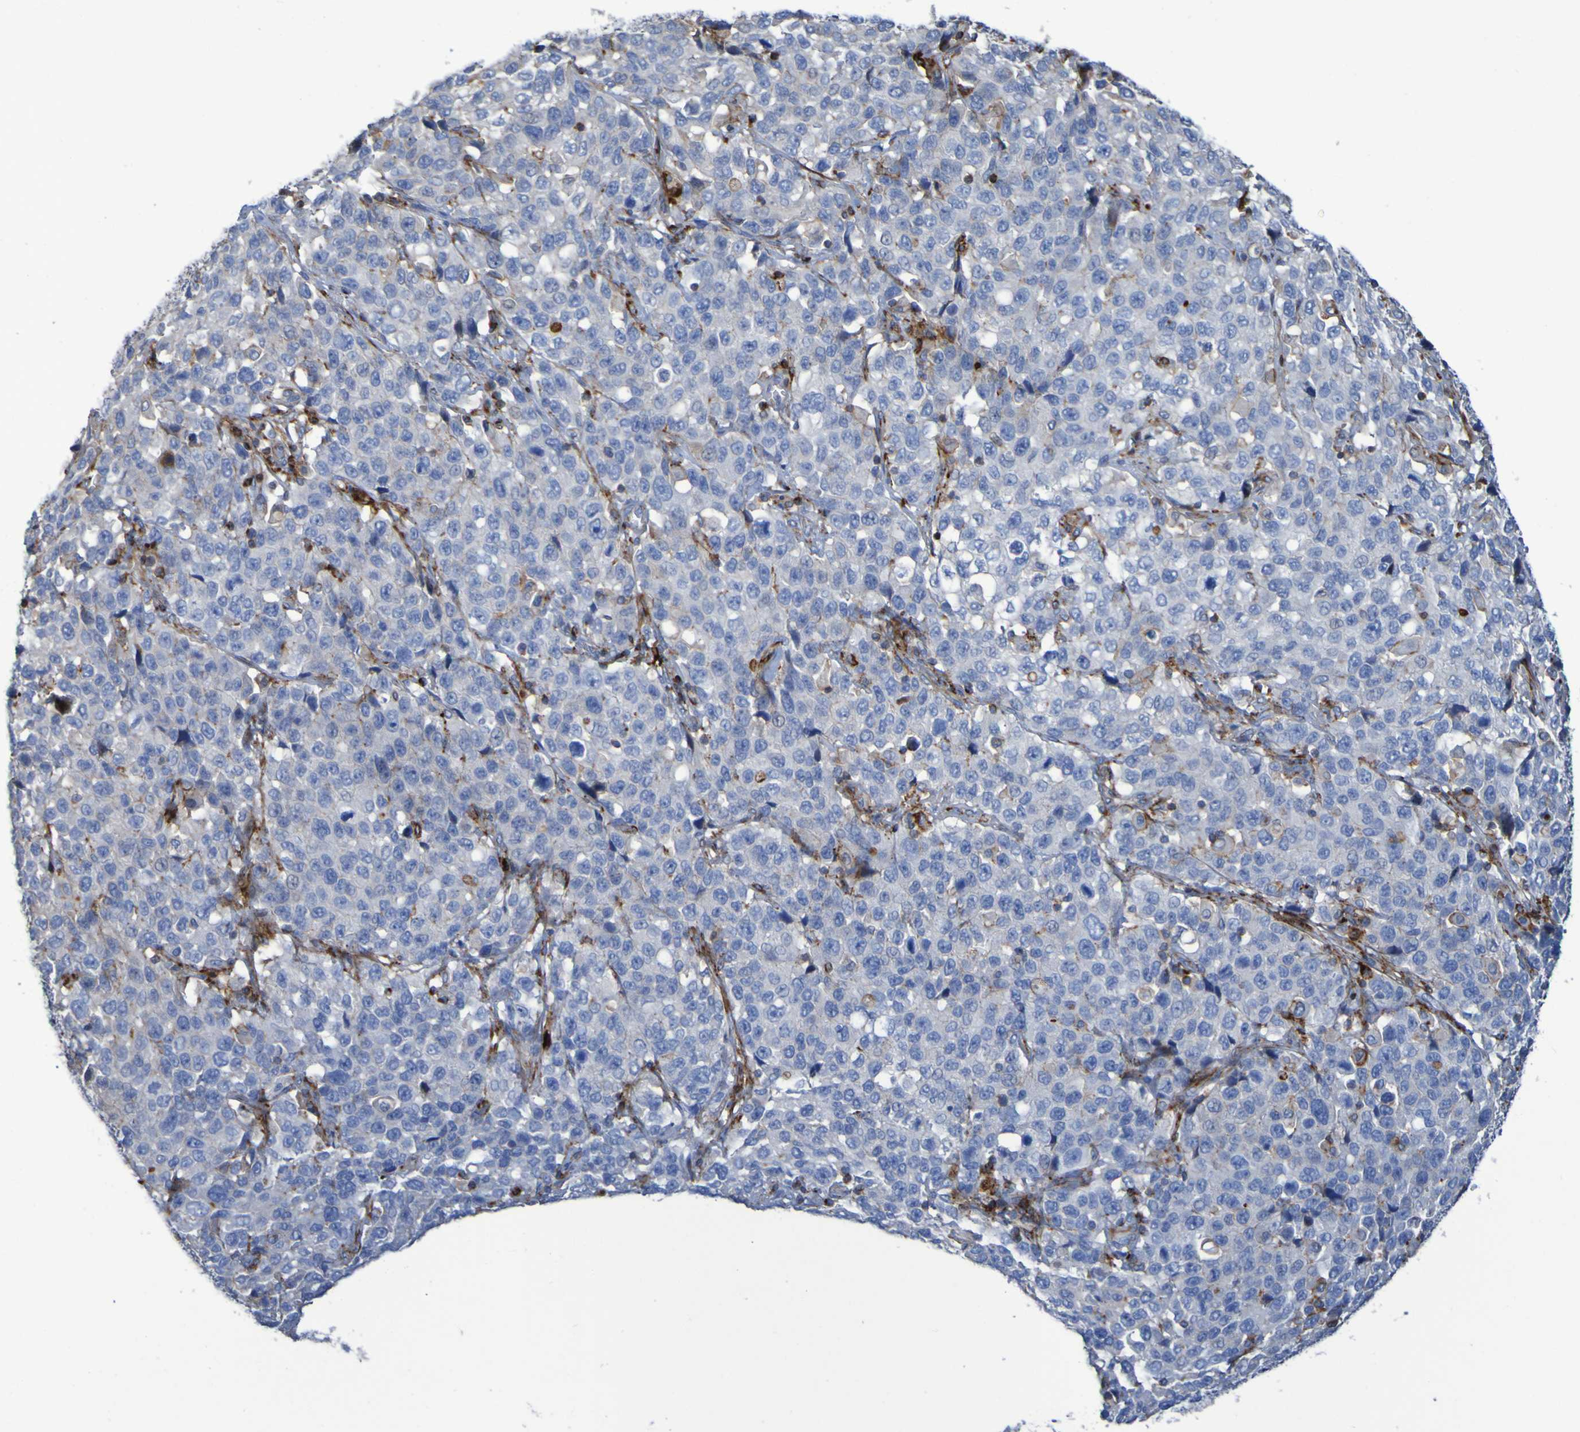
{"staining": {"intensity": "negative", "quantity": "none", "location": "none"}, "tissue": "stomach cancer", "cell_type": "Tumor cells", "image_type": "cancer", "snomed": [{"axis": "morphology", "description": "Normal tissue, NOS"}, {"axis": "morphology", "description": "Adenocarcinoma, NOS"}, {"axis": "topography", "description": "Stomach"}], "caption": "Human stomach adenocarcinoma stained for a protein using immunohistochemistry (IHC) shows no staining in tumor cells.", "gene": "RNF182", "patient": {"sex": "male", "age": 48}}